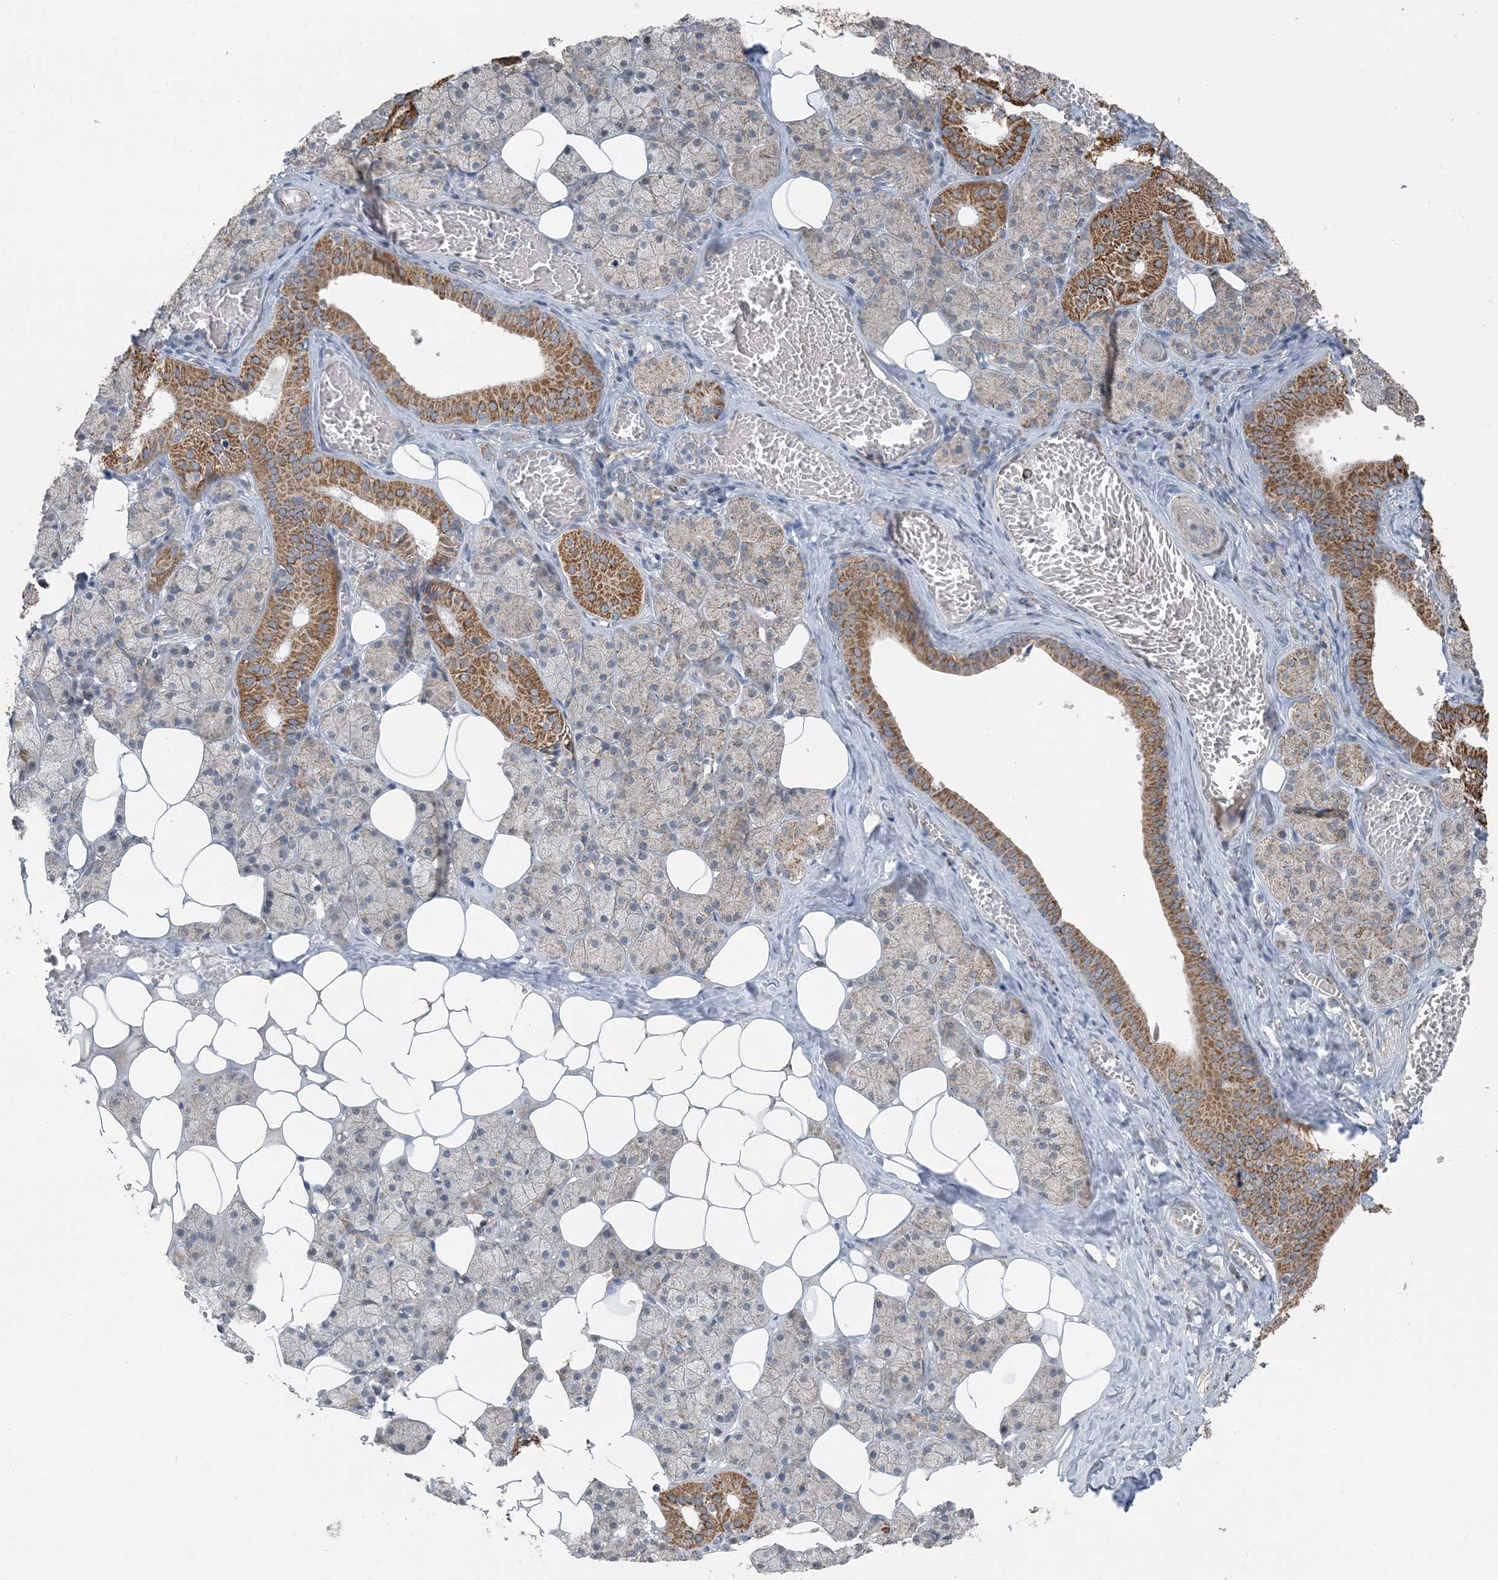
{"staining": {"intensity": "moderate", "quantity": "25%-75%", "location": "cytoplasmic/membranous"}, "tissue": "salivary gland", "cell_type": "Glandular cells", "image_type": "normal", "snomed": [{"axis": "morphology", "description": "Normal tissue, NOS"}, {"axis": "topography", "description": "Salivary gland"}], "caption": "Glandular cells display medium levels of moderate cytoplasmic/membranous staining in about 25%-75% of cells in unremarkable human salivary gland. (DAB (3,3'-diaminobenzidine) IHC, brown staining for protein, blue staining for nuclei).", "gene": "PILRB", "patient": {"sex": "female", "age": 33}}